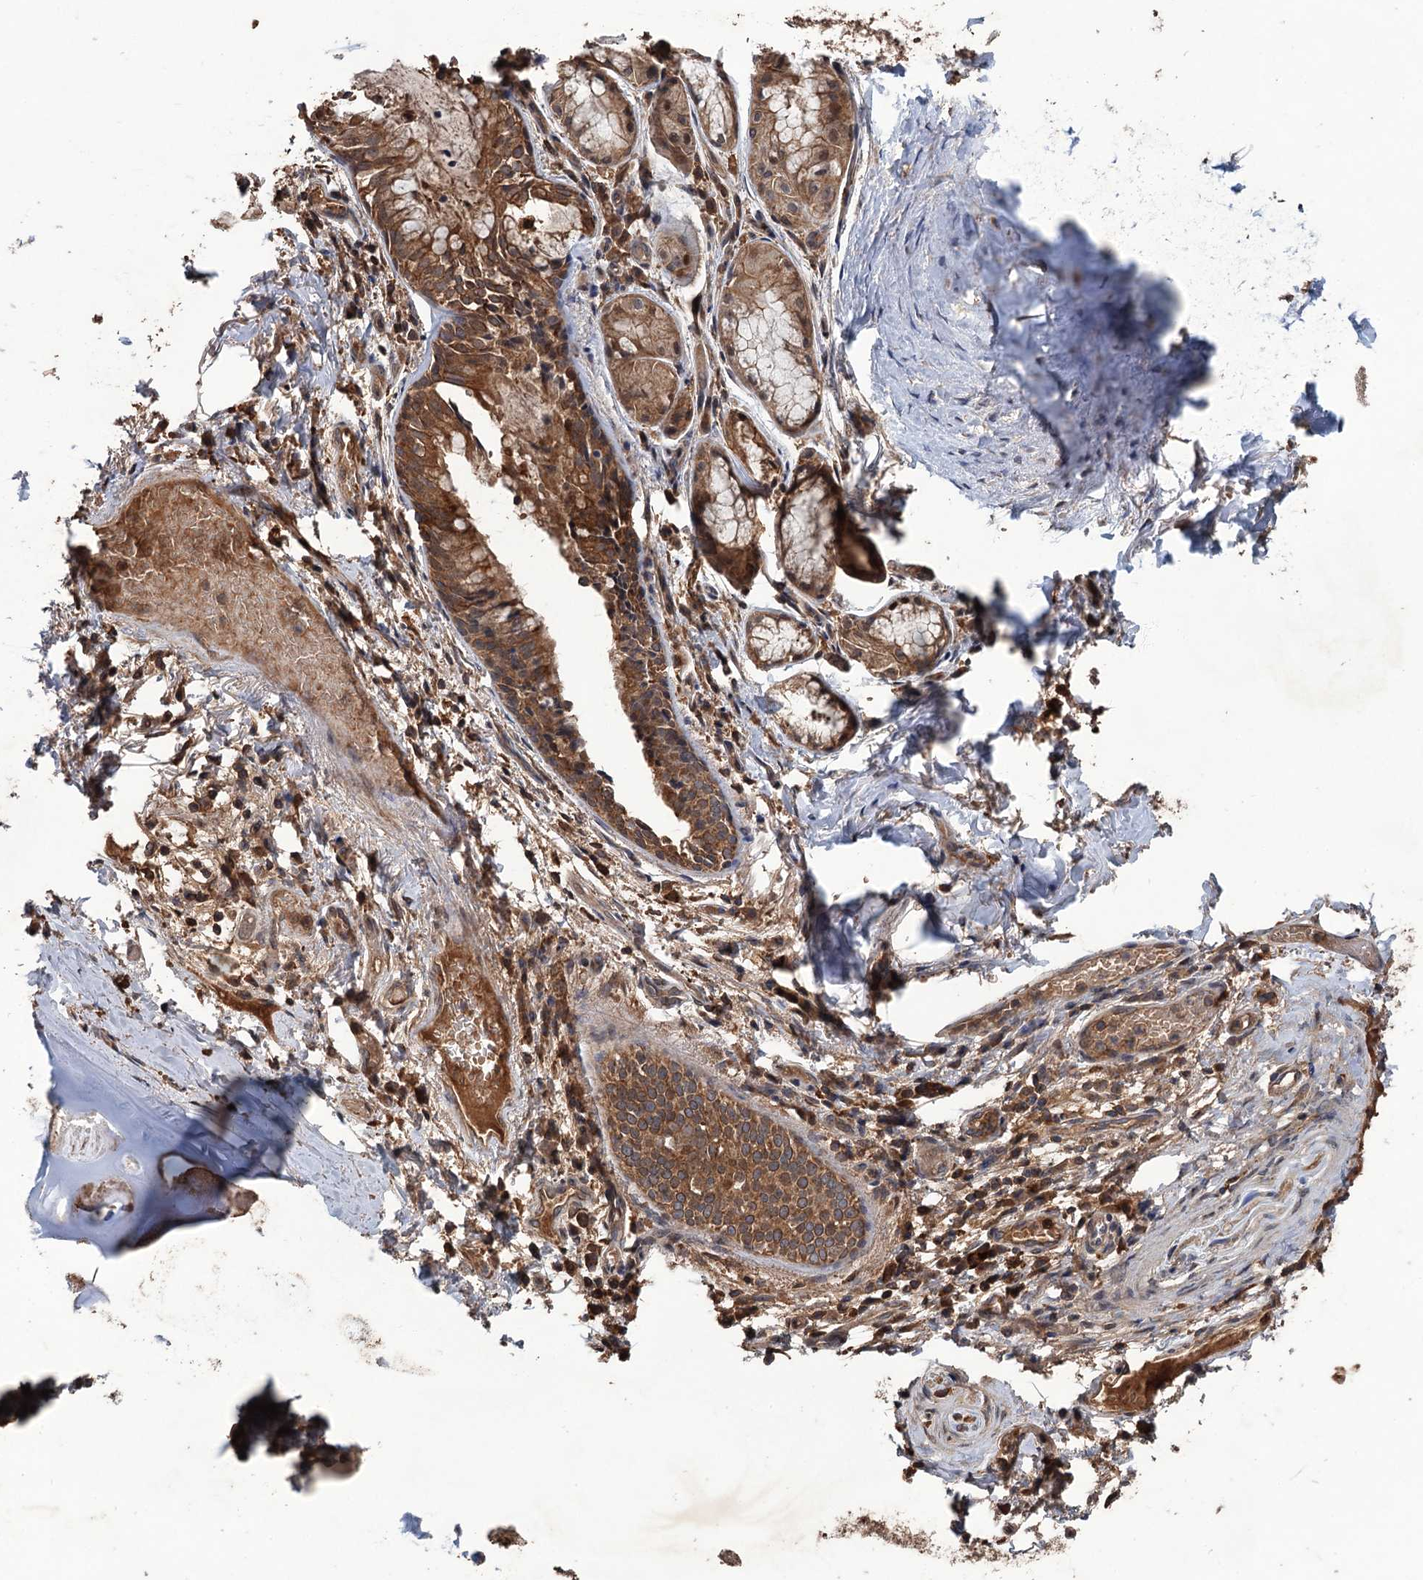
{"staining": {"intensity": "negative", "quantity": "none", "location": "none"}, "tissue": "adipose tissue", "cell_type": "Adipocytes", "image_type": "normal", "snomed": [{"axis": "morphology", "description": "Normal tissue, NOS"}, {"axis": "topography", "description": "Lymph node"}, {"axis": "topography", "description": "Cartilage tissue"}, {"axis": "topography", "description": "Bronchus"}], "caption": "Immunohistochemistry (IHC) histopathology image of unremarkable adipose tissue stained for a protein (brown), which demonstrates no staining in adipocytes.", "gene": "ZNF438", "patient": {"sex": "male", "age": 63}}